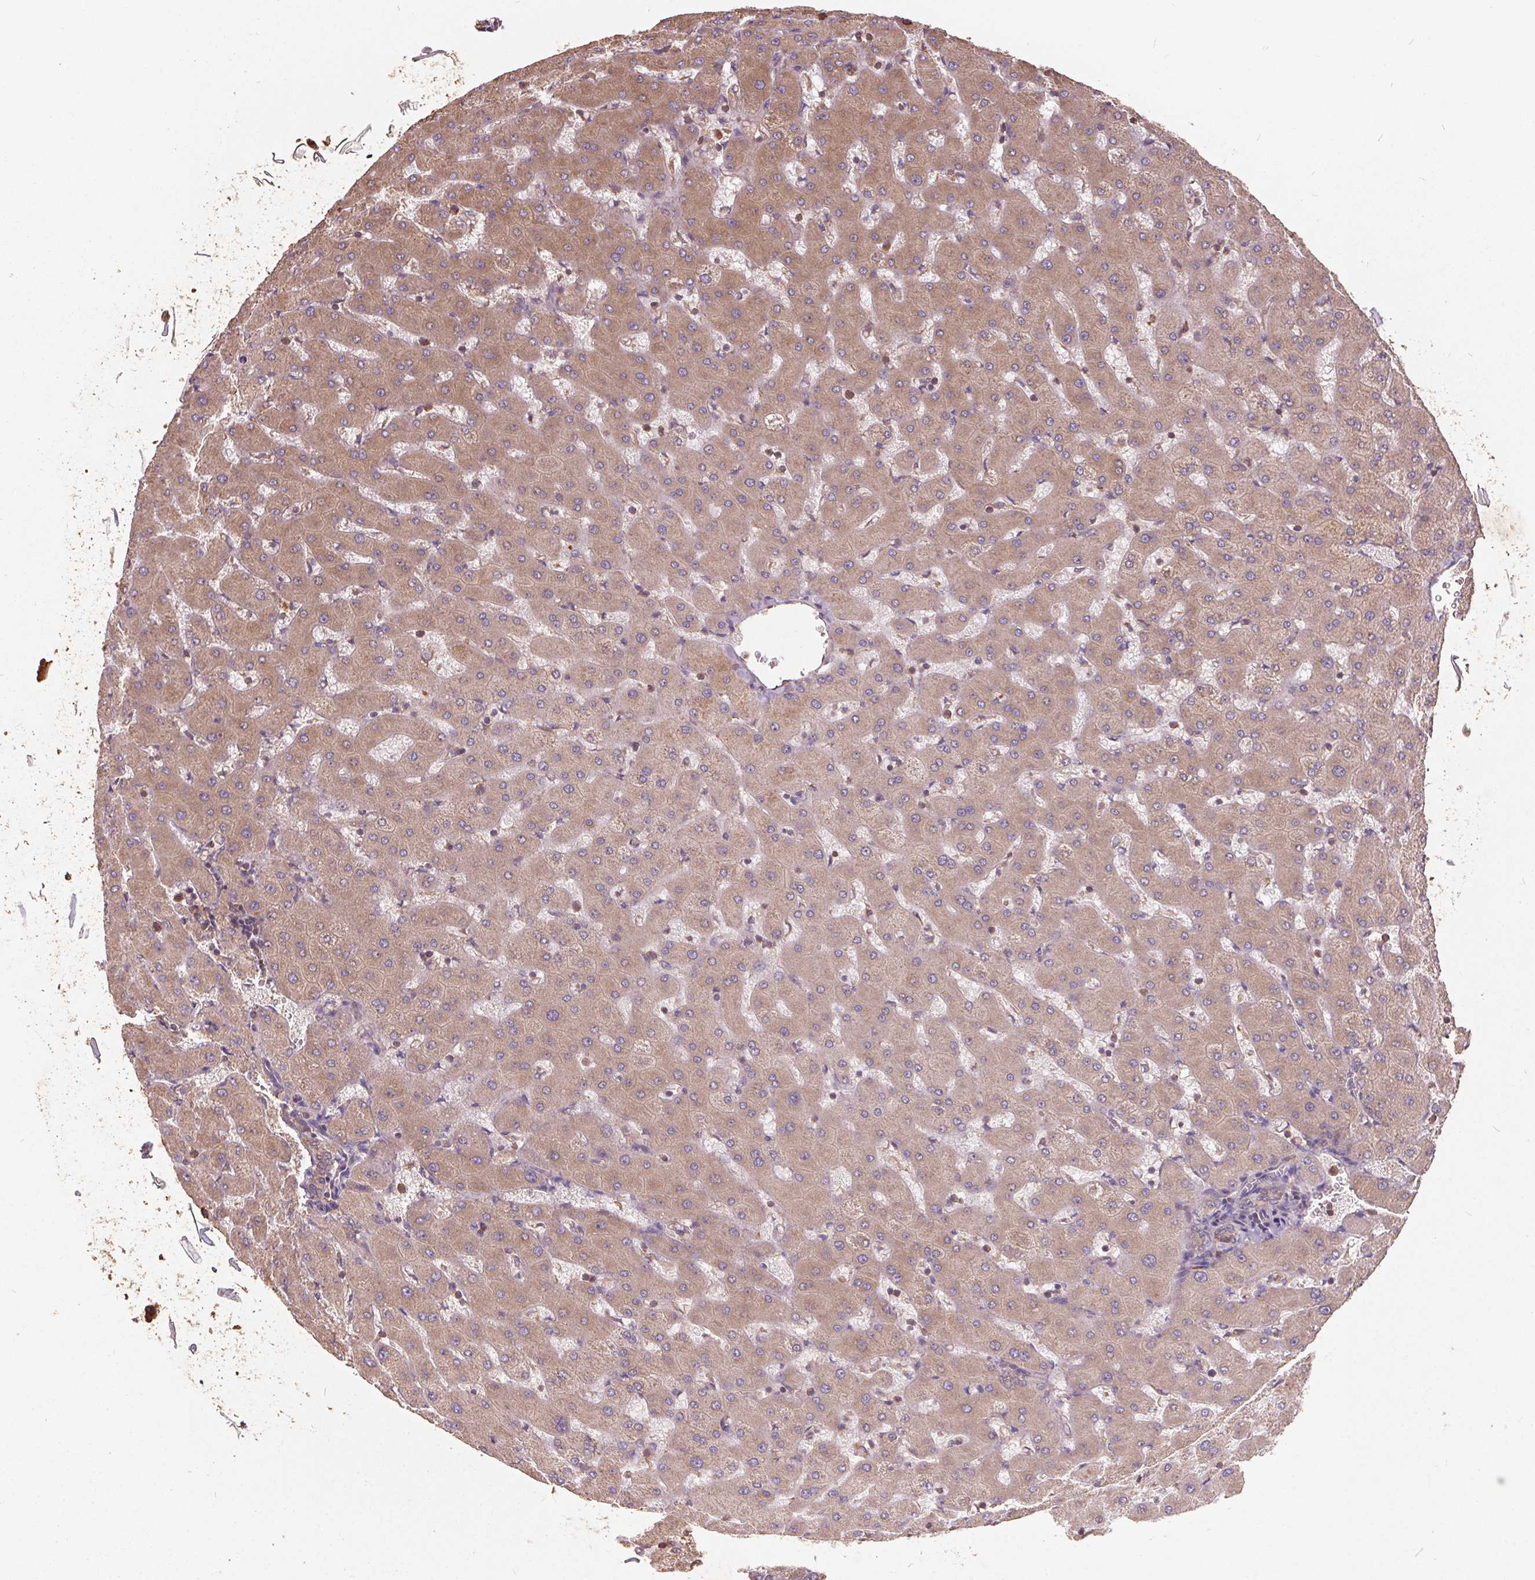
{"staining": {"intensity": "weak", "quantity": "25%-75%", "location": "cytoplasmic/membranous"}, "tissue": "liver", "cell_type": "Cholangiocytes", "image_type": "normal", "snomed": [{"axis": "morphology", "description": "Normal tissue, NOS"}, {"axis": "topography", "description": "Liver"}], "caption": "An image of human liver stained for a protein exhibits weak cytoplasmic/membranous brown staining in cholangiocytes.", "gene": "EIF2S1", "patient": {"sex": "female", "age": 63}}